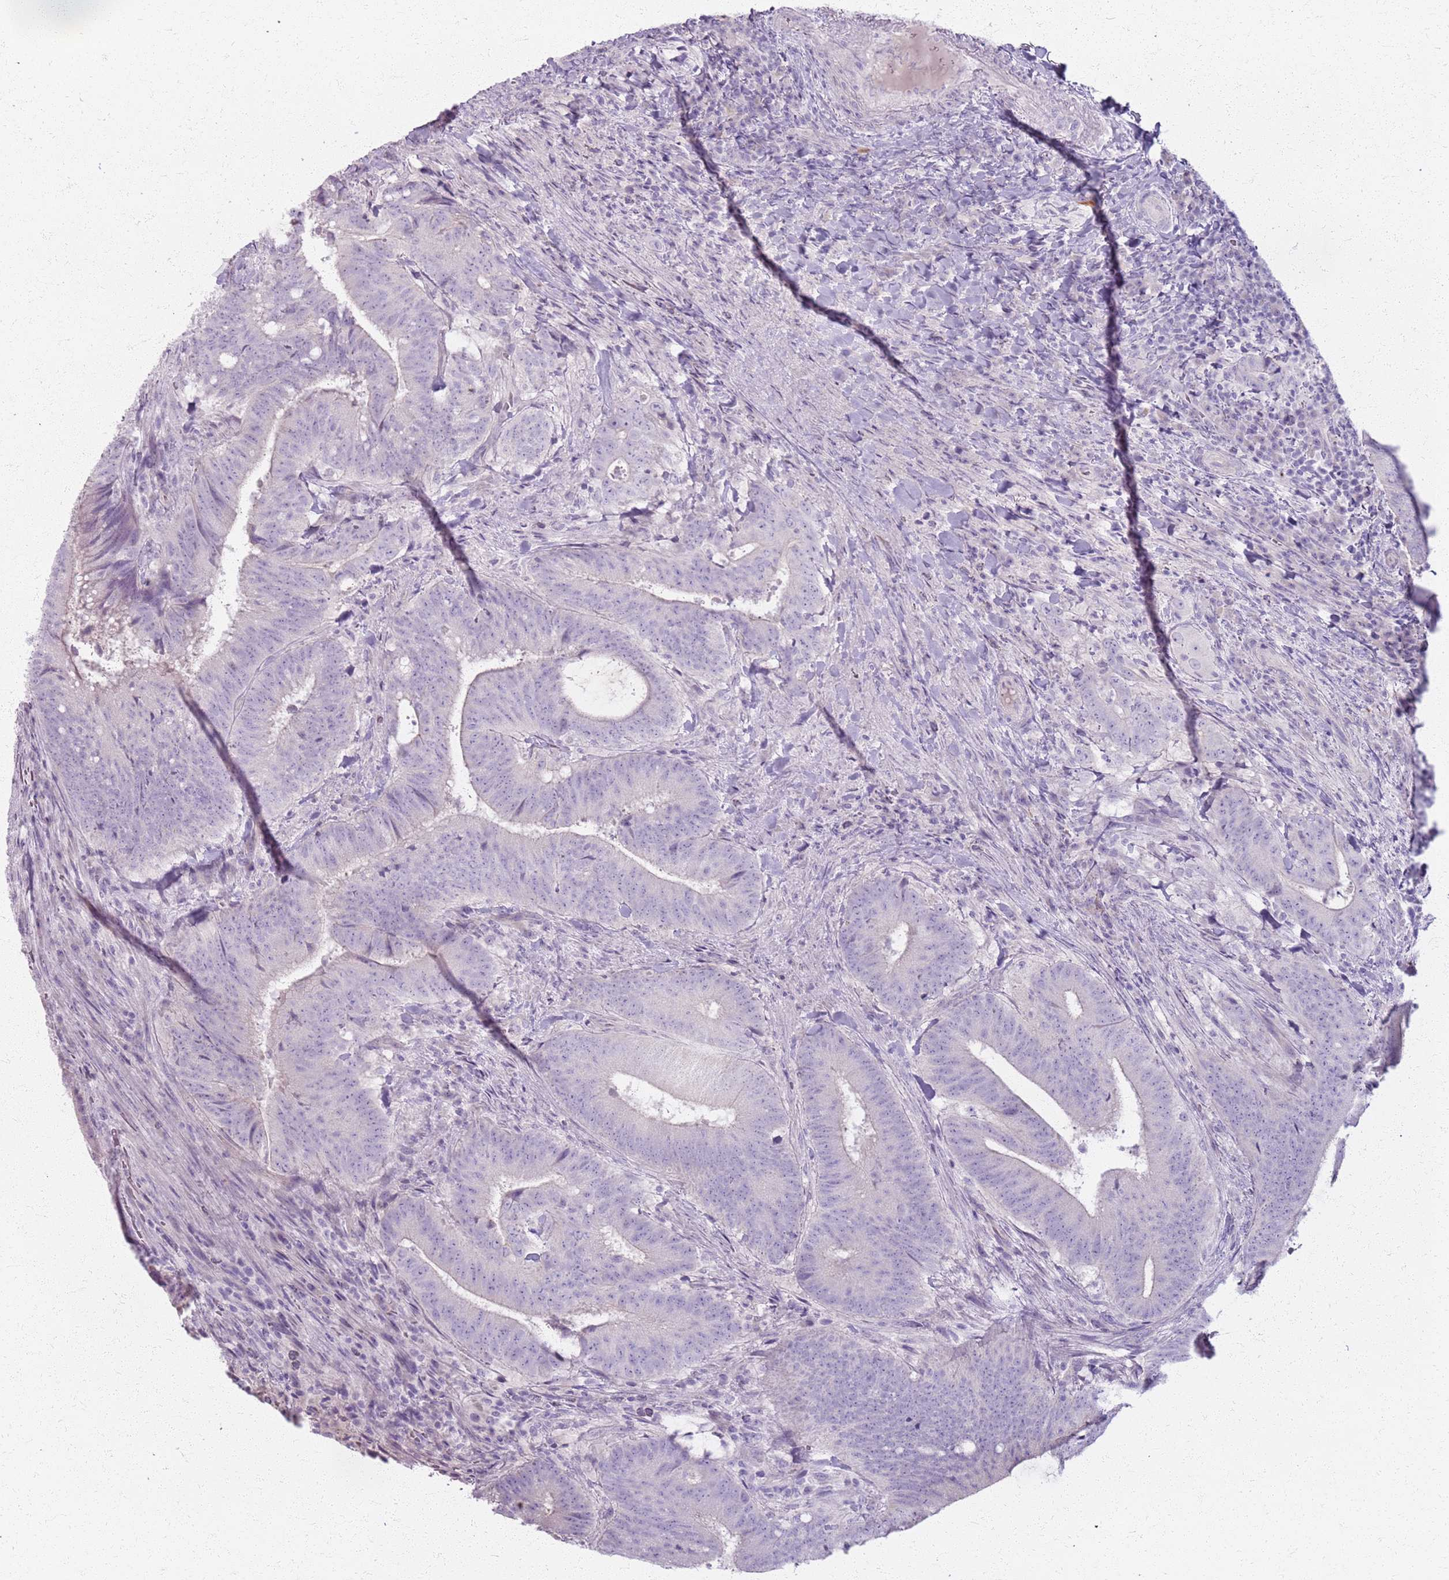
{"staining": {"intensity": "negative", "quantity": "none", "location": "none"}, "tissue": "colorectal cancer", "cell_type": "Tumor cells", "image_type": "cancer", "snomed": [{"axis": "morphology", "description": "Adenocarcinoma, NOS"}, {"axis": "topography", "description": "Colon"}], "caption": "Adenocarcinoma (colorectal) was stained to show a protein in brown. There is no significant staining in tumor cells.", "gene": "CSRP3", "patient": {"sex": "female", "age": 43}}